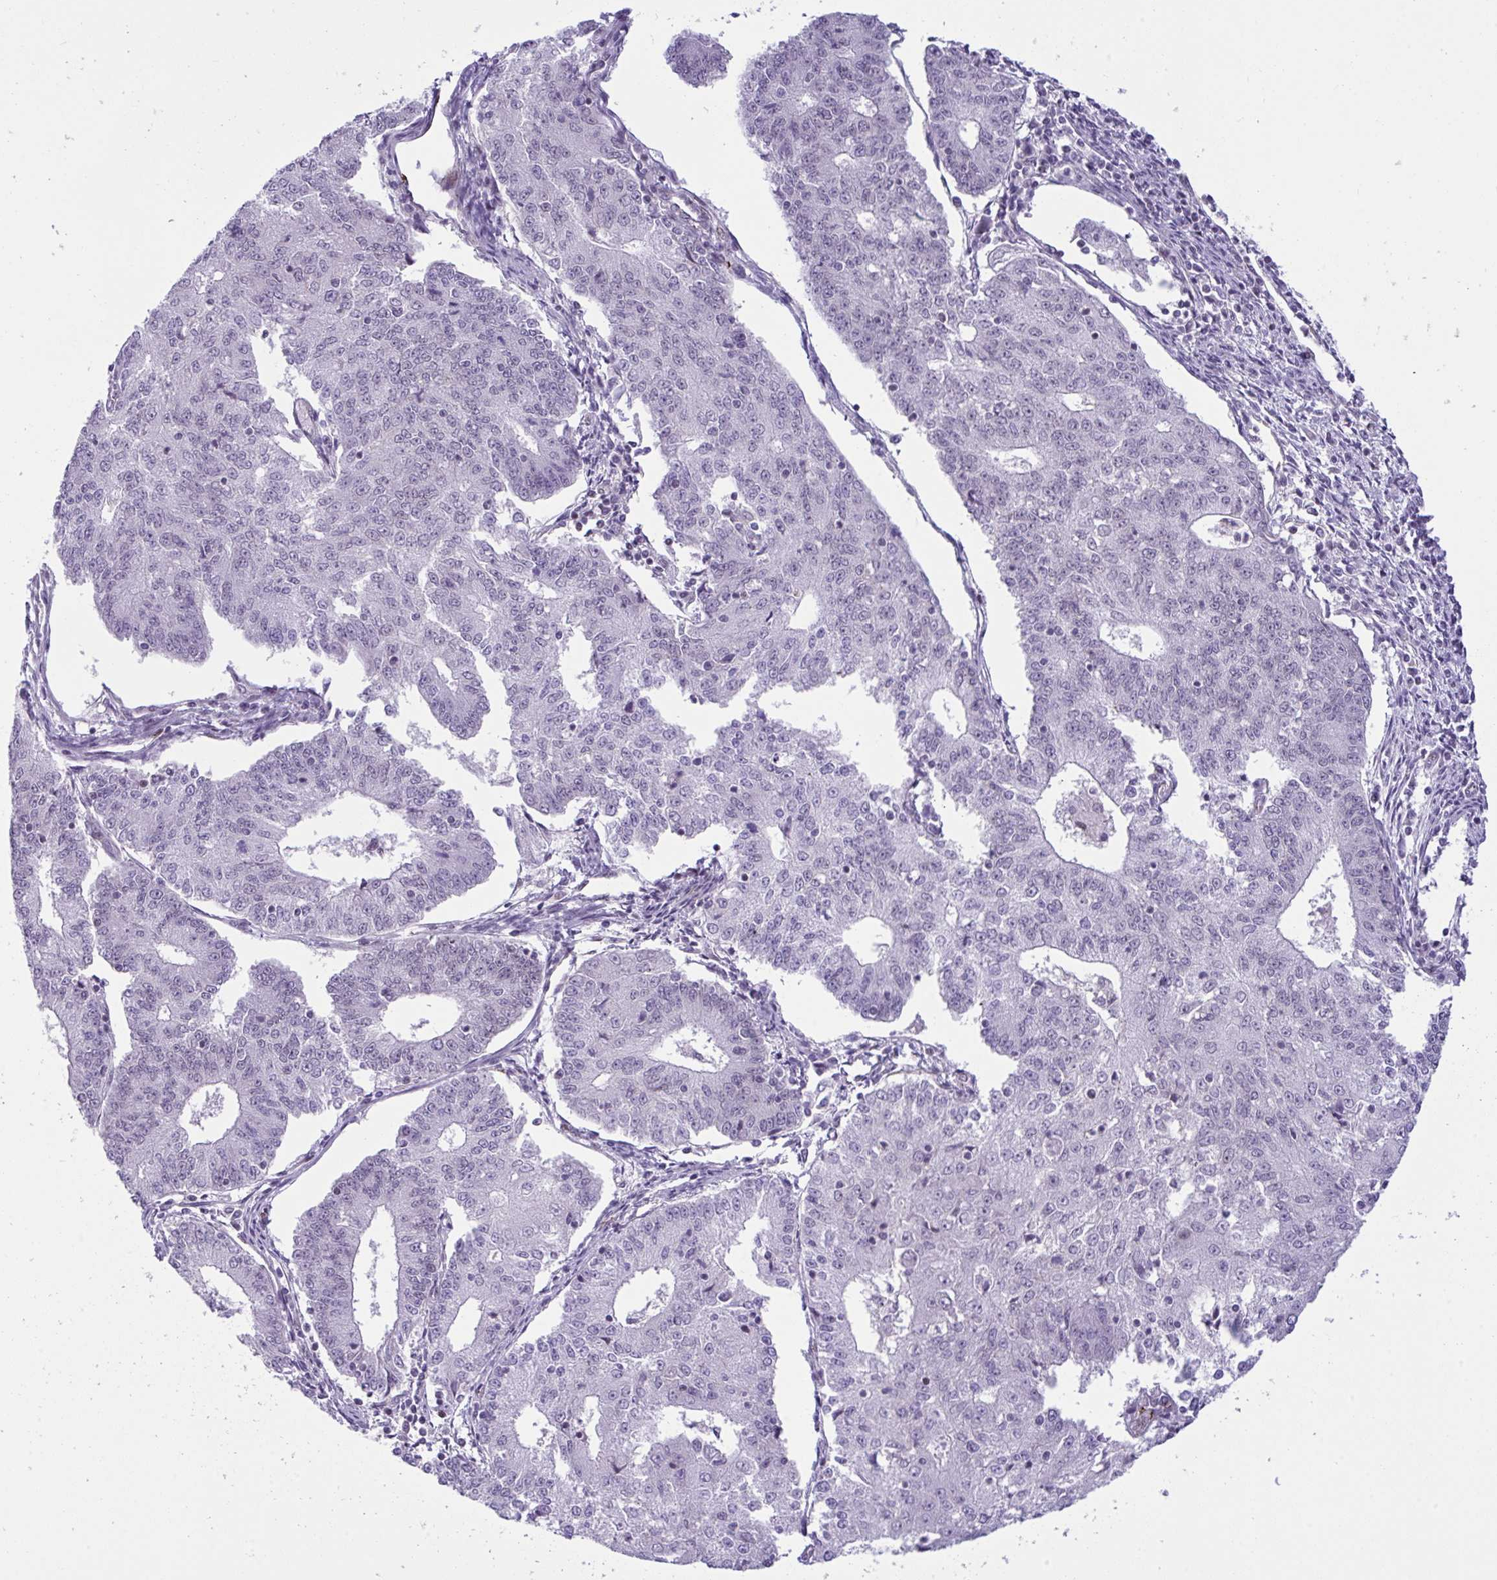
{"staining": {"intensity": "negative", "quantity": "none", "location": "none"}, "tissue": "endometrial cancer", "cell_type": "Tumor cells", "image_type": "cancer", "snomed": [{"axis": "morphology", "description": "Adenocarcinoma, NOS"}, {"axis": "topography", "description": "Endometrium"}], "caption": "Immunohistochemistry histopathology image of neoplastic tissue: endometrial cancer (adenocarcinoma) stained with DAB demonstrates no significant protein positivity in tumor cells.", "gene": "ZFHX3", "patient": {"sex": "female", "age": 56}}